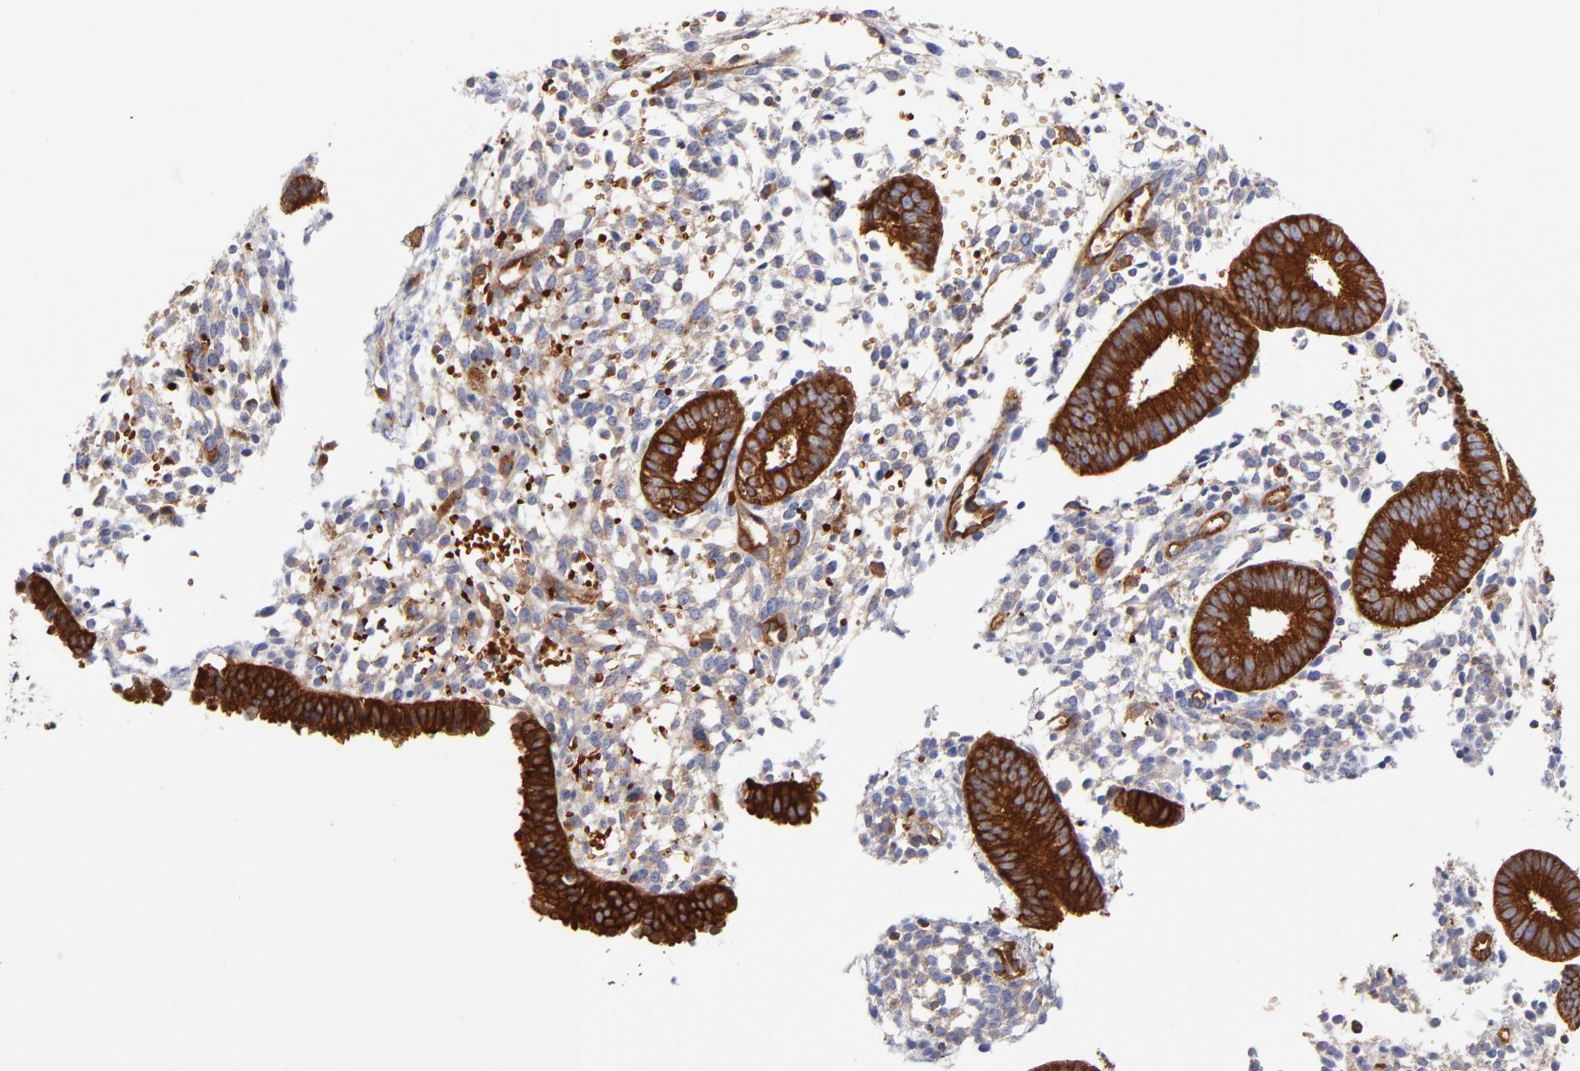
{"staining": {"intensity": "negative", "quantity": "none", "location": "none"}, "tissue": "endometrium", "cell_type": "Cells in endometrial stroma", "image_type": "normal", "snomed": [{"axis": "morphology", "description": "Normal tissue, NOS"}, {"axis": "topography", "description": "Endometrium"}], "caption": "Human endometrium stained for a protein using IHC demonstrates no expression in cells in endometrial stroma.", "gene": "CD2AP", "patient": {"sex": "female", "age": 35}}